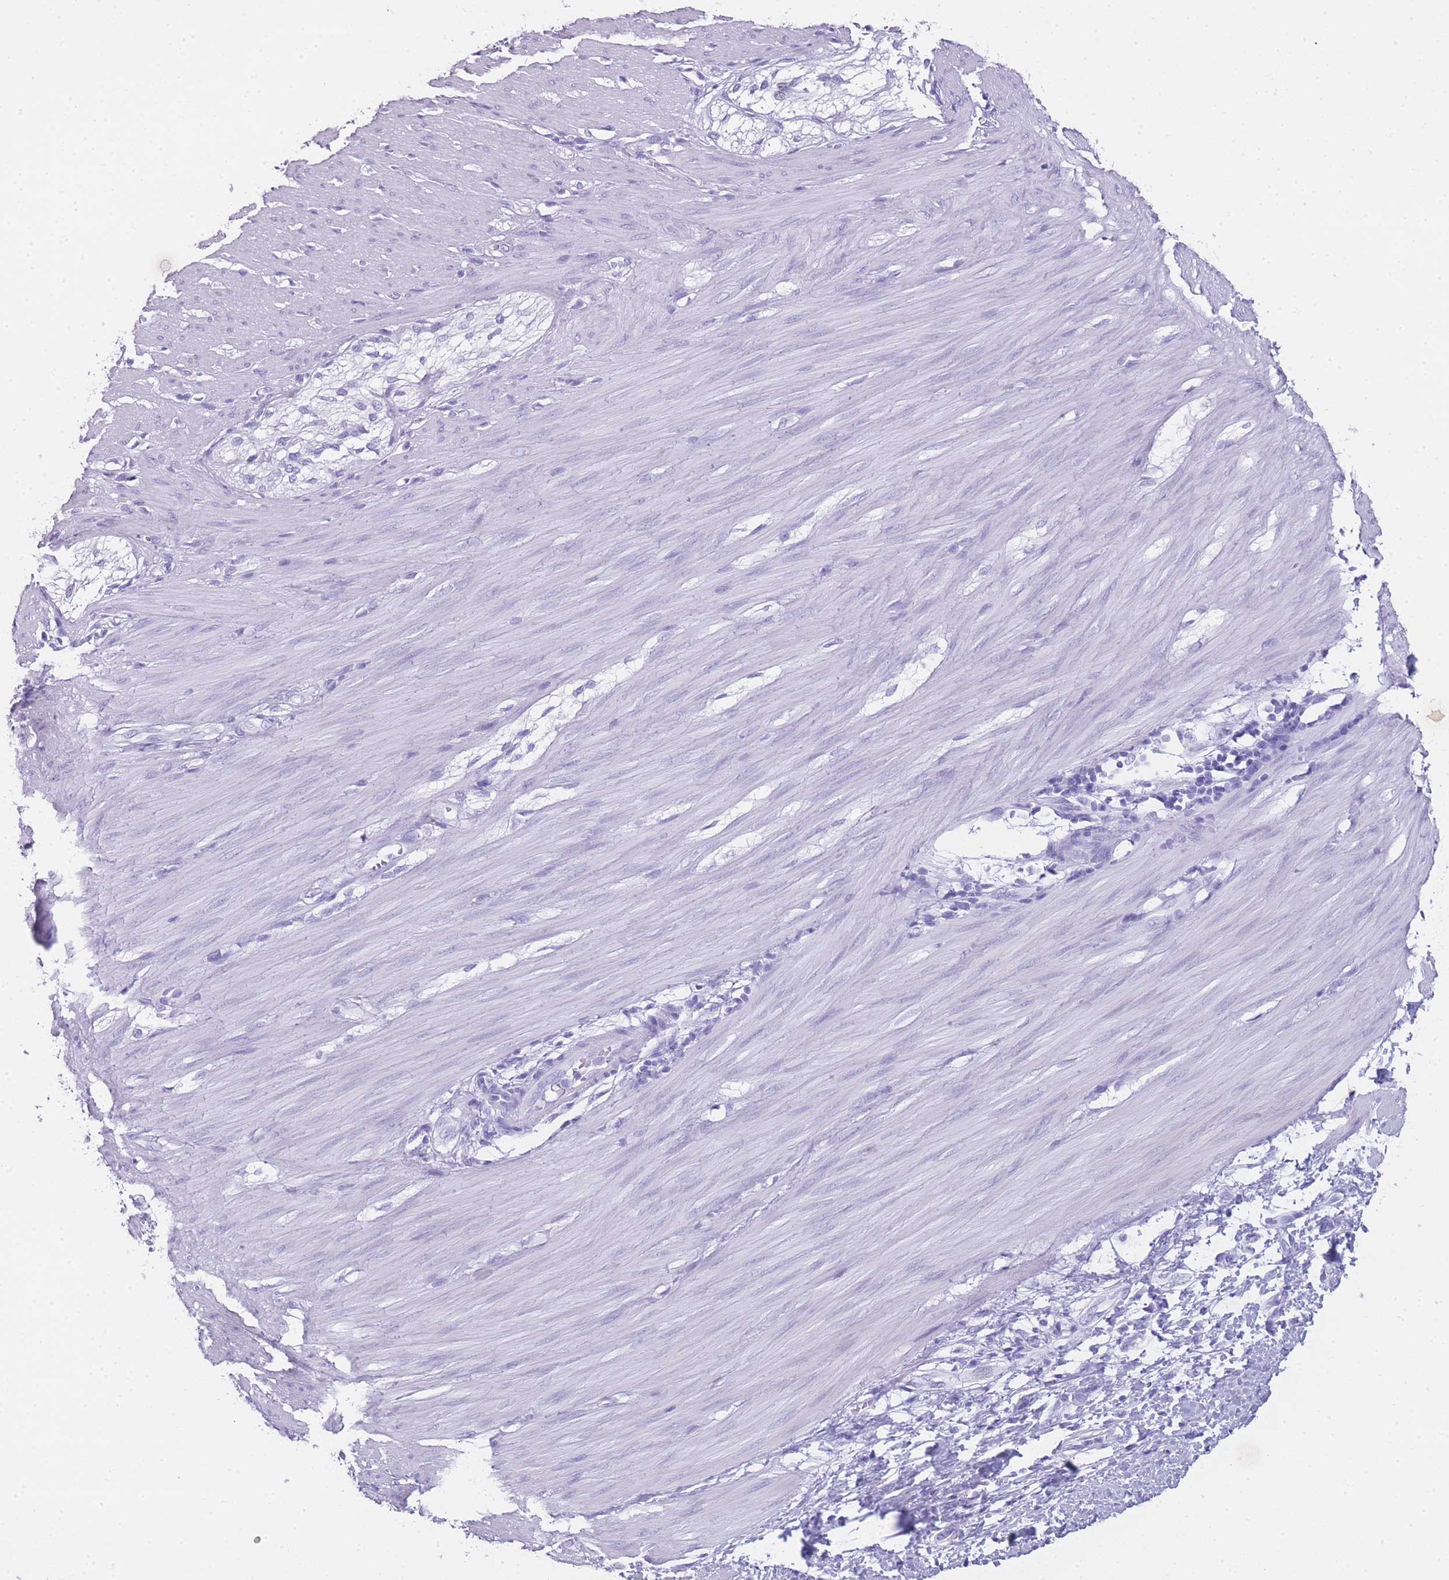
{"staining": {"intensity": "negative", "quantity": "none", "location": "none"}, "tissue": "smooth muscle", "cell_type": "Smooth muscle cells", "image_type": "normal", "snomed": [{"axis": "morphology", "description": "Normal tissue, NOS"}, {"axis": "morphology", "description": "Adenocarcinoma, NOS"}, {"axis": "topography", "description": "Colon"}, {"axis": "topography", "description": "Peripheral nerve tissue"}], "caption": "Photomicrograph shows no protein staining in smooth muscle cells of normal smooth muscle.", "gene": "INS", "patient": {"sex": "male", "age": 14}}